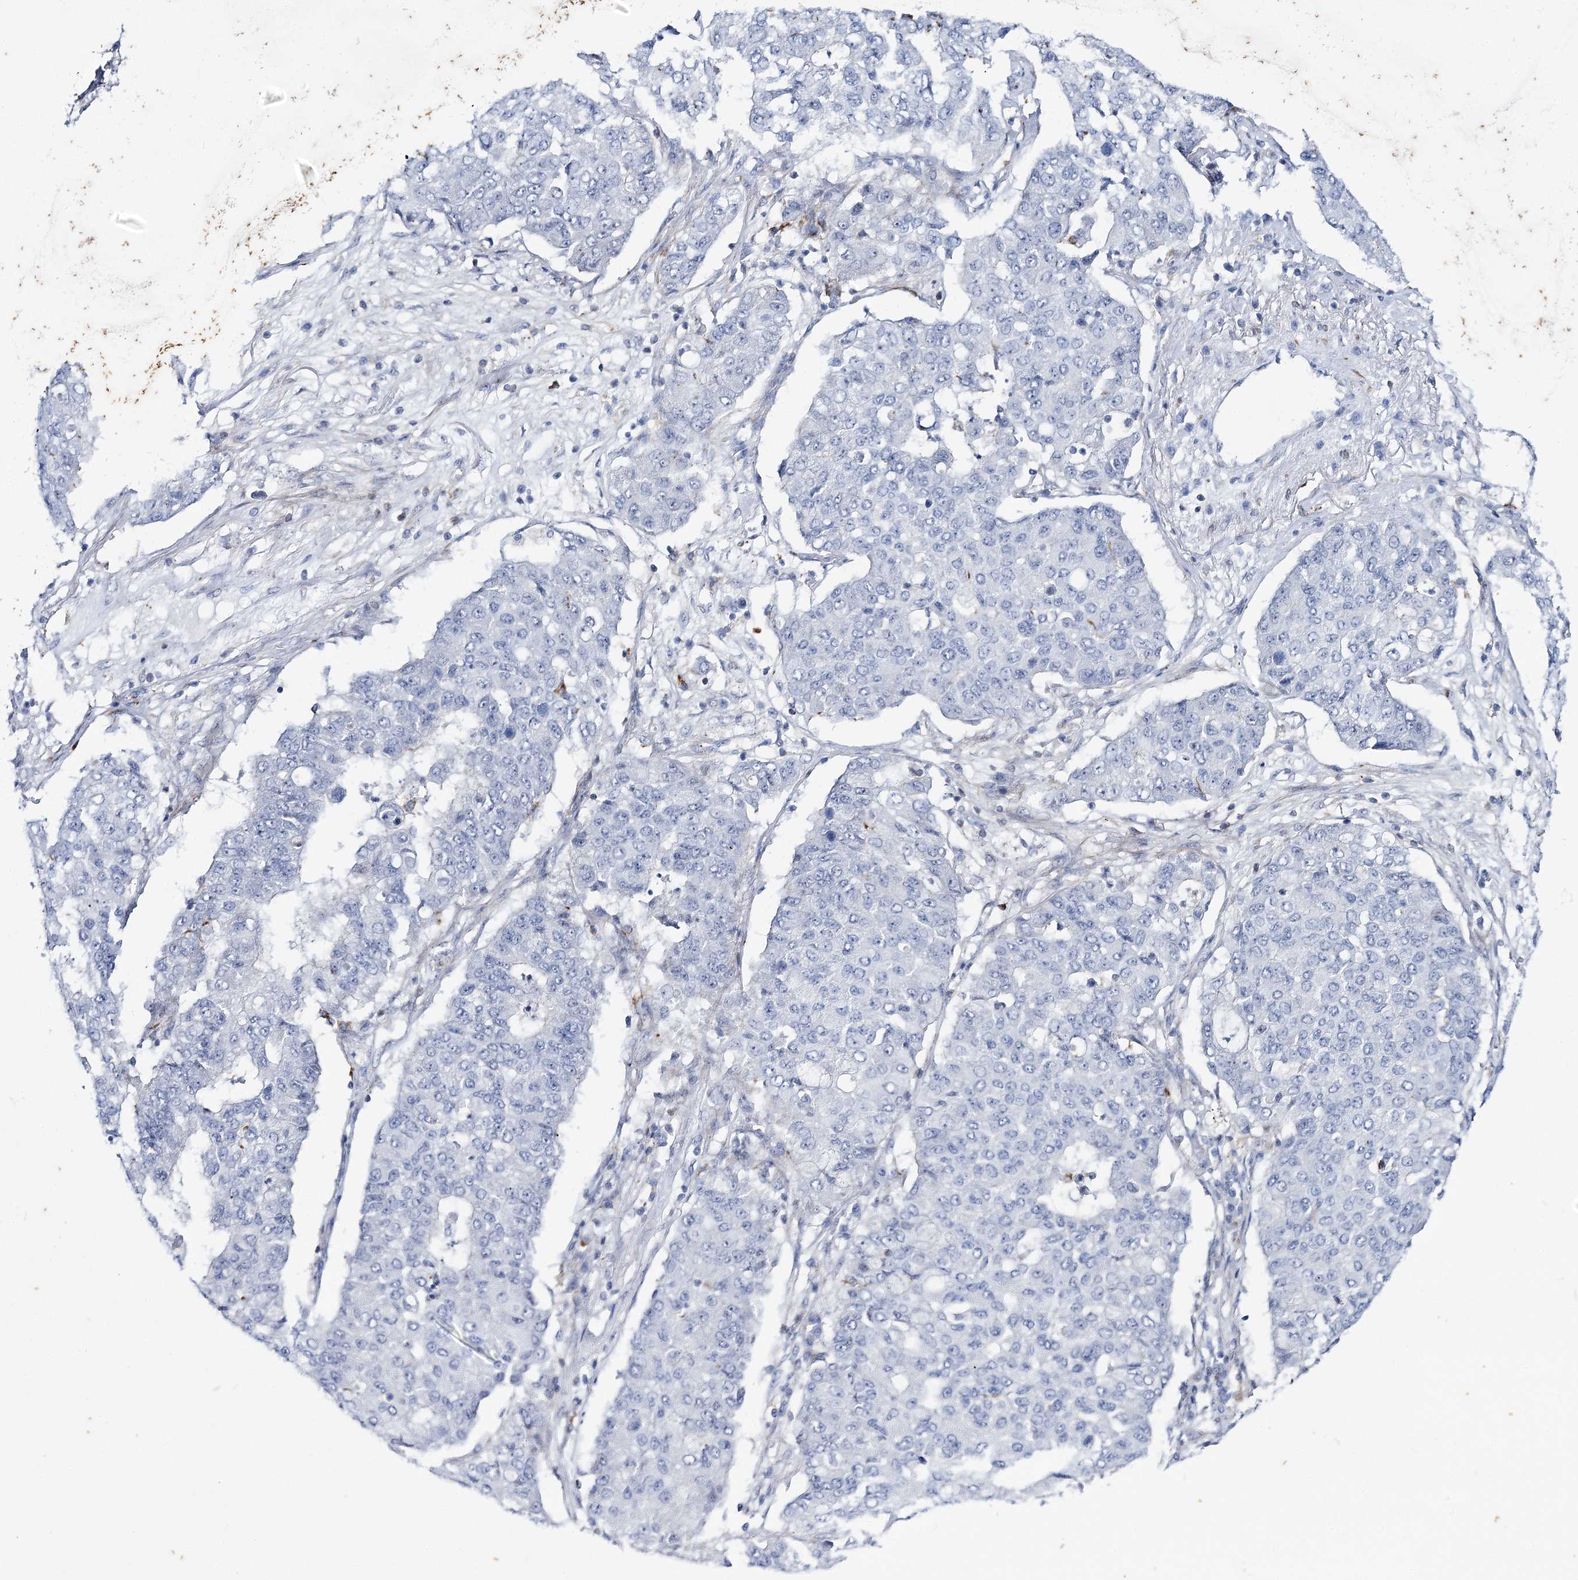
{"staining": {"intensity": "negative", "quantity": "none", "location": "none"}, "tissue": "lung cancer", "cell_type": "Tumor cells", "image_type": "cancer", "snomed": [{"axis": "morphology", "description": "Squamous cell carcinoma, NOS"}, {"axis": "topography", "description": "Lung"}], "caption": "IHC micrograph of neoplastic tissue: human lung cancer stained with DAB demonstrates no significant protein positivity in tumor cells.", "gene": "AGXT2", "patient": {"sex": "male", "age": 74}}